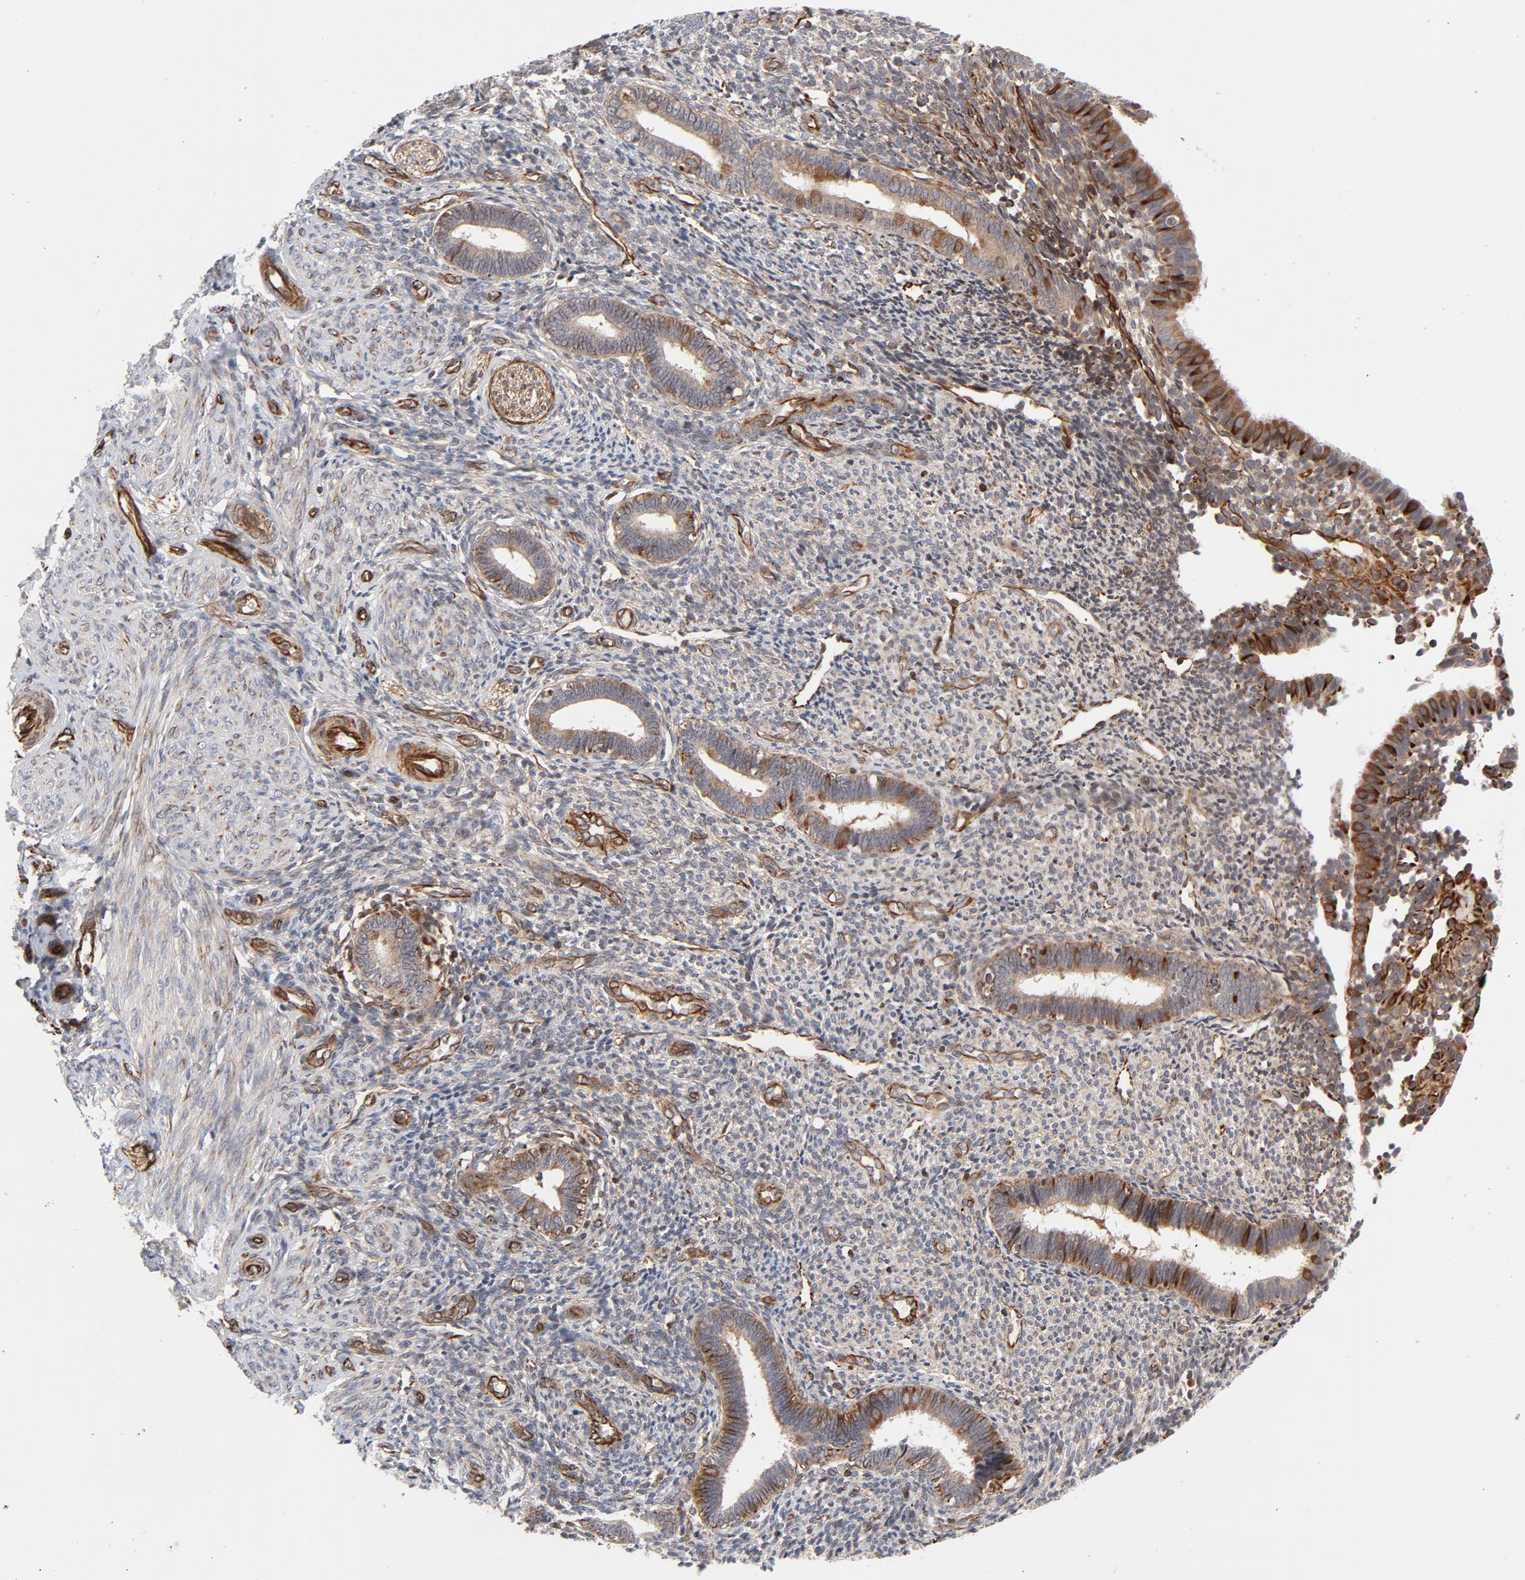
{"staining": {"intensity": "moderate", "quantity": ">75%", "location": "cytoplasmic/membranous"}, "tissue": "endometrium", "cell_type": "Cells in endometrial stroma", "image_type": "normal", "snomed": [{"axis": "morphology", "description": "Normal tissue, NOS"}, {"axis": "topography", "description": "Endometrium"}], "caption": "Immunohistochemical staining of benign human endometrium displays moderate cytoplasmic/membranous protein staining in approximately >75% of cells in endometrial stroma.", "gene": "DNAAF2", "patient": {"sex": "female", "age": 27}}